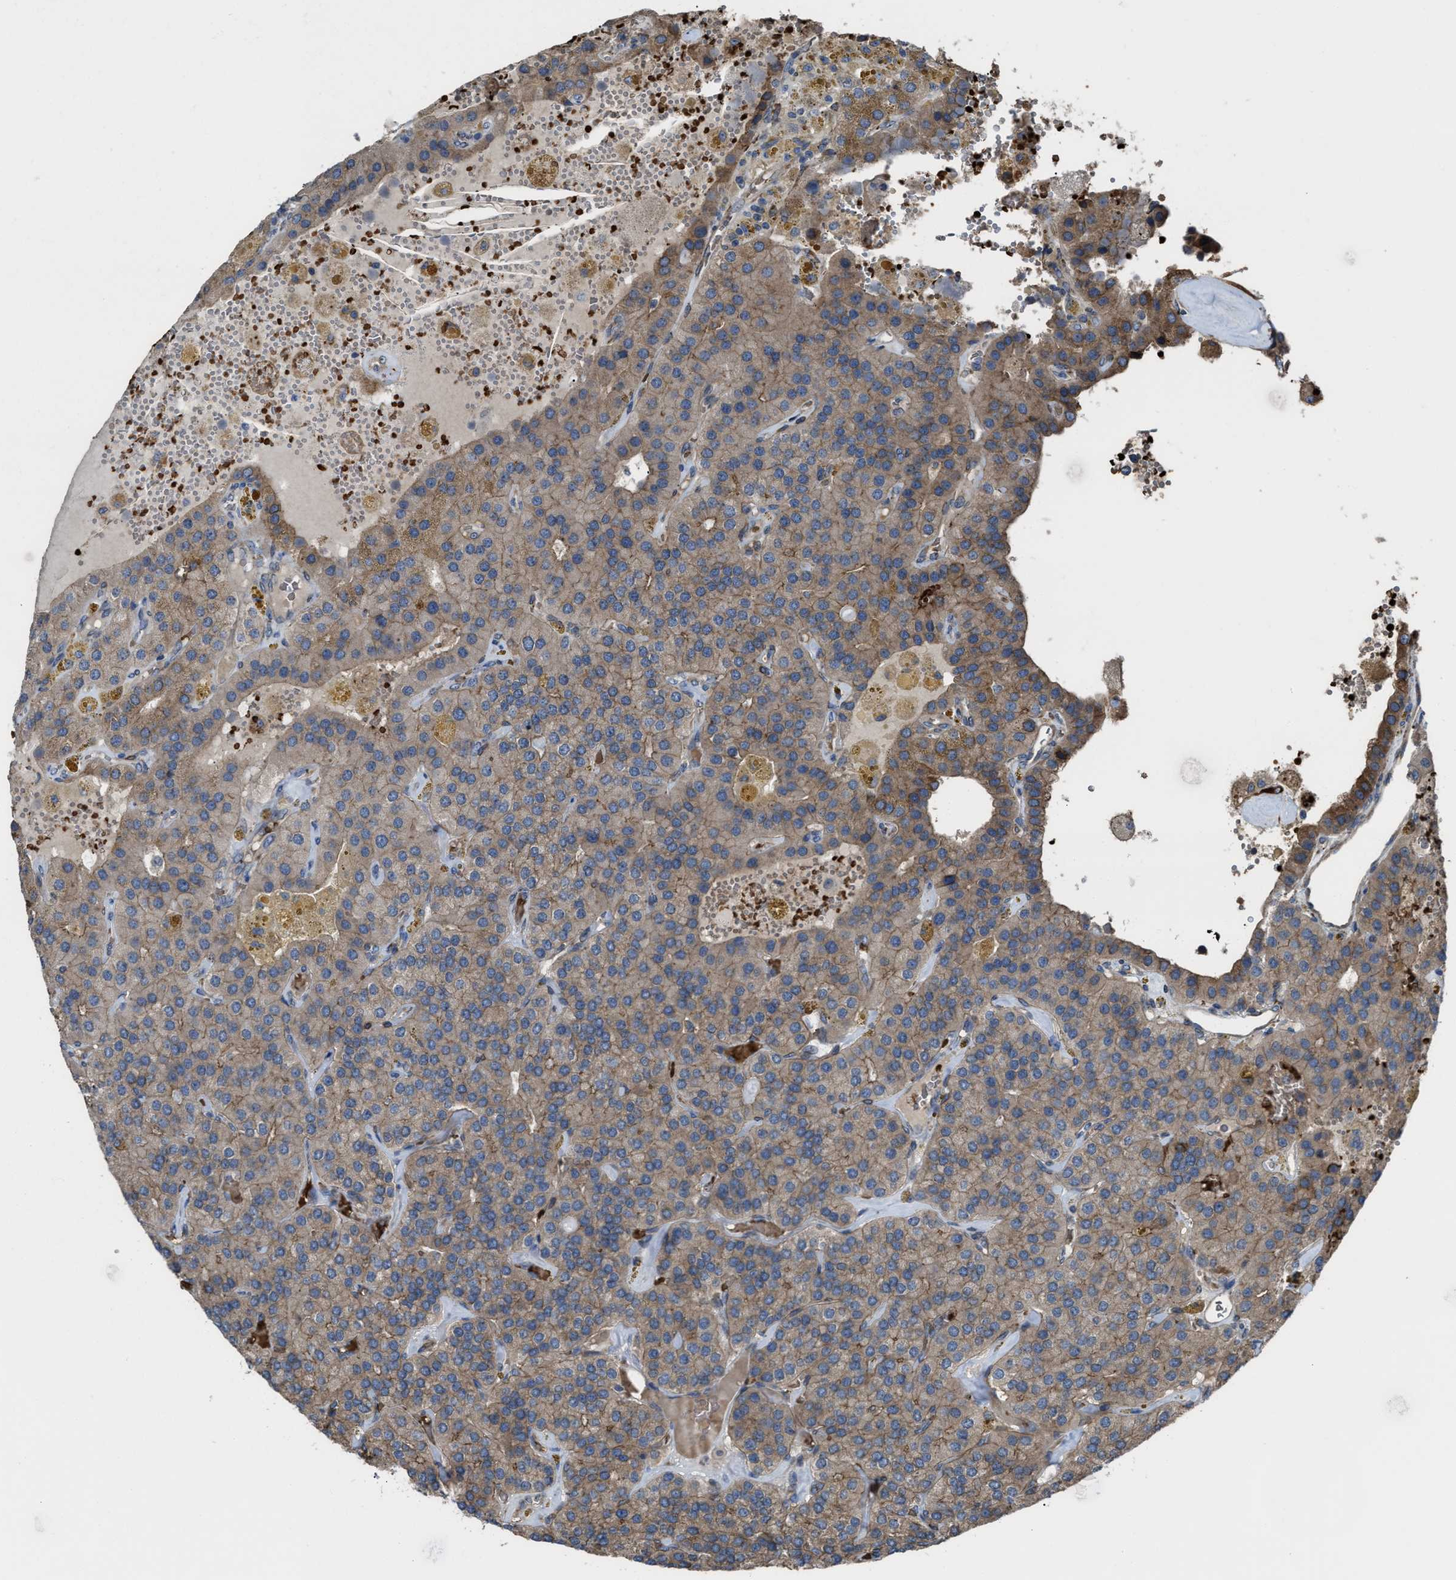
{"staining": {"intensity": "moderate", "quantity": ">75%", "location": "cytoplasmic/membranous"}, "tissue": "parathyroid gland", "cell_type": "Glandular cells", "image_type": "normal", "snomed": [{"axis": "morphology", "description": "Normal tissue, NOS"}, {"axis": "morphology", "description": "Adenoma, NOS"}, {"axis": "topography", "description": "Parathyroid gland"}], "caption": "Approximately >75% of glandular cells in normal human parathyroid gland show moderate cytoplasmic/membranous protein positivity as visualized by brown immunohistochemical staining.", "gene": "SELENOM", "patient": {"sex": "female", "age": 86}}